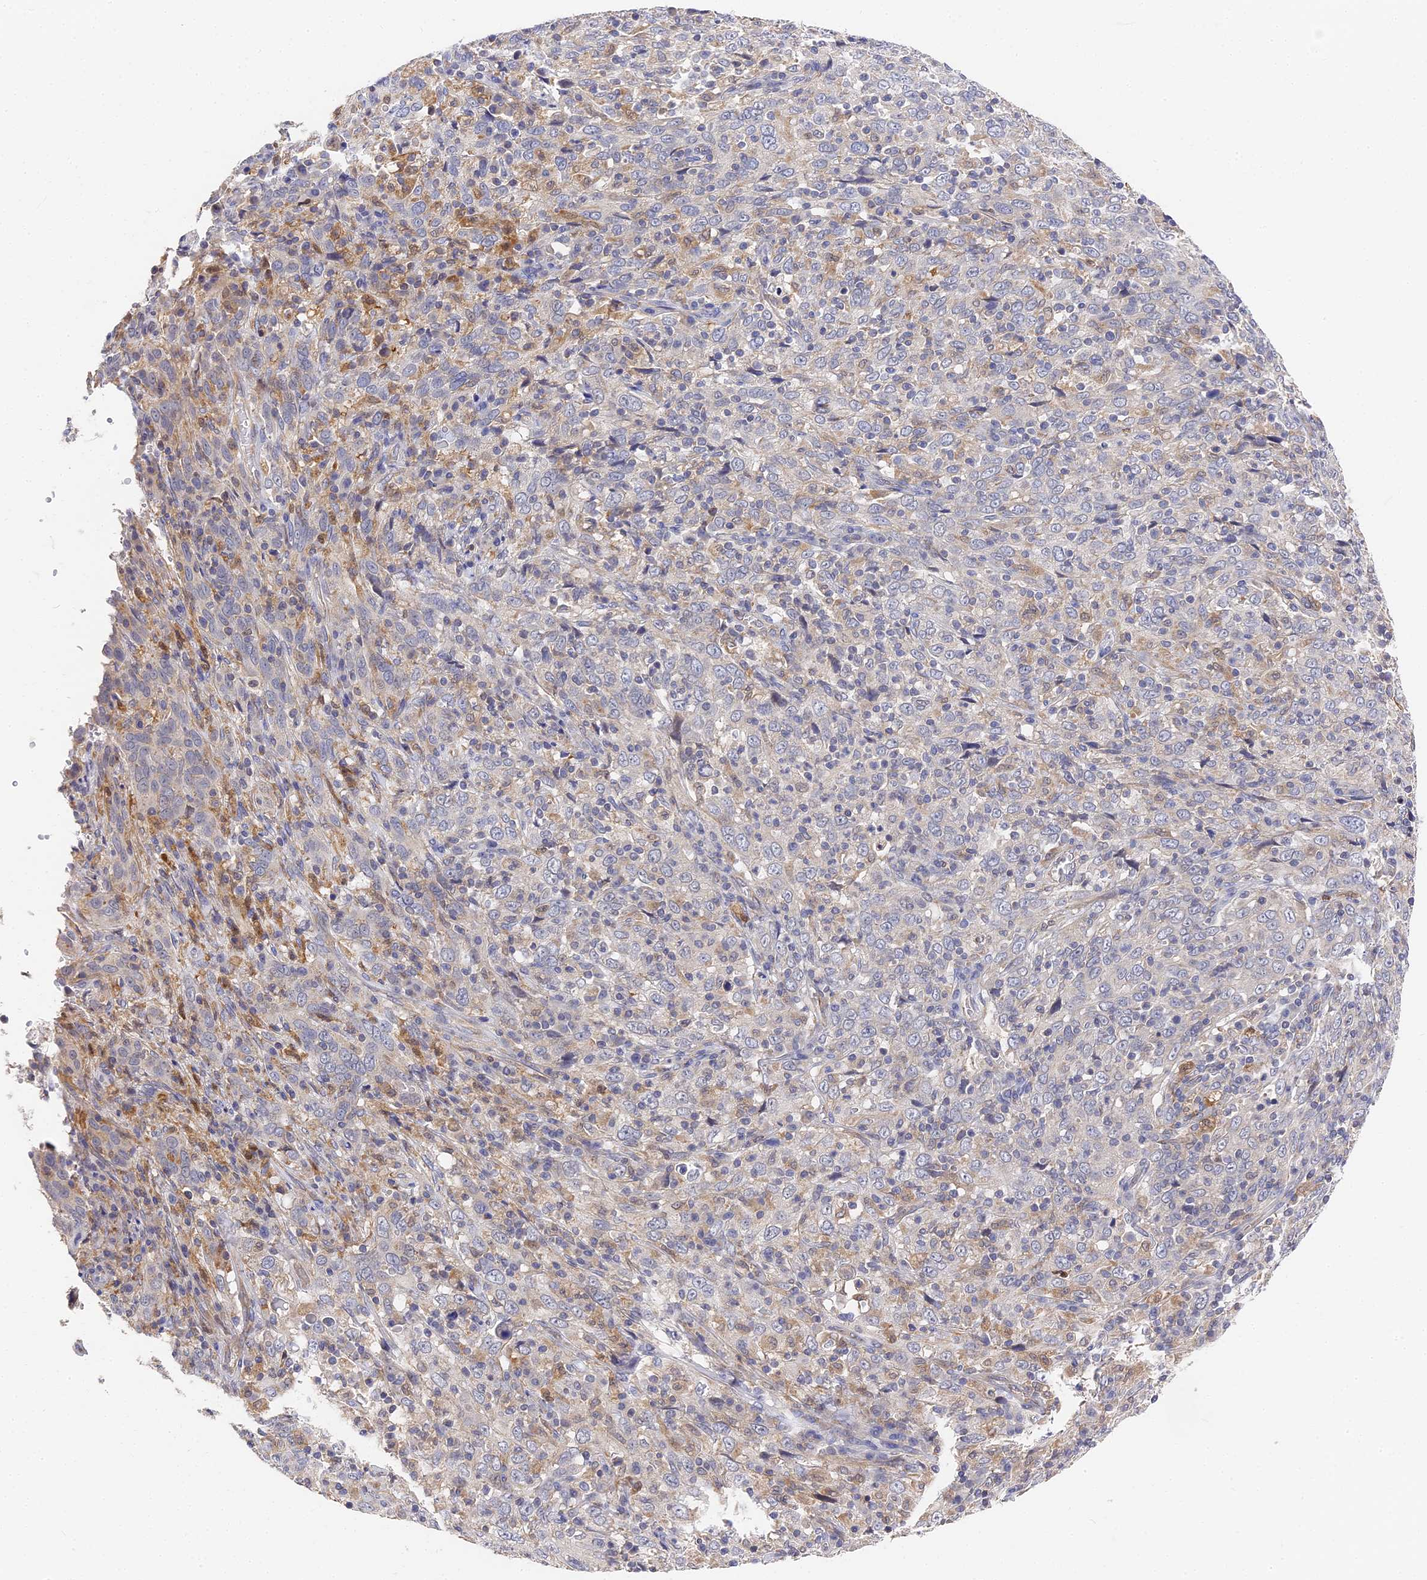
{"staining": {"intensity": "negative", "quantity": "none", "location": "none"}, "tissue": "cervical cancer", "cell_type": "Tumor cells", "image_type": "cancer", "snomed": [{"axis": "morphology", "description": "Squamous cell carcinoma, NOS"}, {"axis": "topography", "description": "Cervix"}], "caption": "Tumor cells show no significant positivity in cervical cancer (squamous cell carcinoma).", "gene": "CCDC113", "patient": {"sex": "female", "age": 46}}